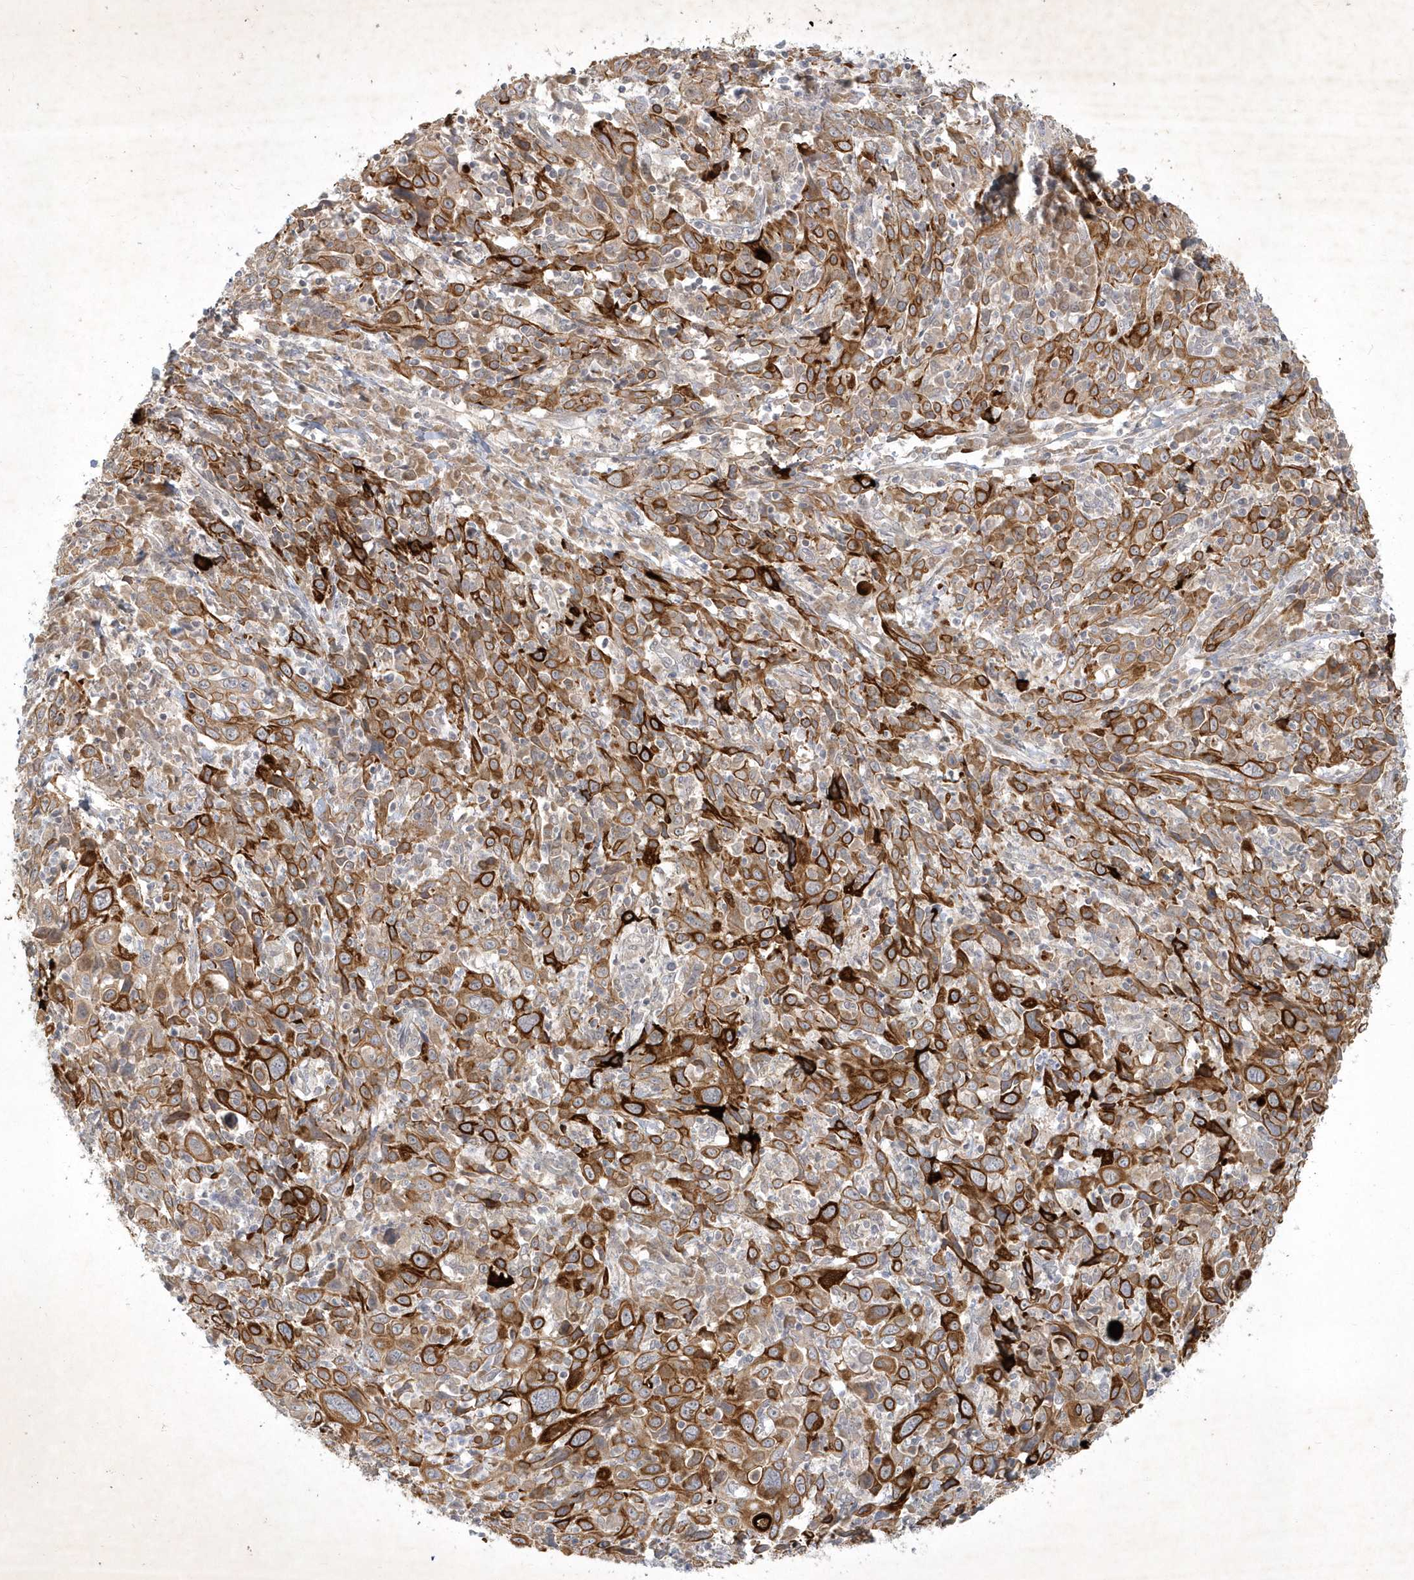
{"staining": {"intensity": "strong", "quantity": ">75%", "location": "cytoplasmic/membranous"}, "tissue": "cervical cancer", "cell_type": "Tumor cells", "image_type": "cancer", "snomed": [{"axis": "morphology", "description": "Squamous cell carcinoma, NOS"}, {"axis": "topography", "description": "Cervix"}], "caption": "Human cervical cancer (squamous cell carcinoma) stained with a brown dye shows strong cytoplasmic/membranous positive expression in approximately >75% of tumor cells.", "gene": "BOD1", "patient": {"sex": "female", "age": 46}}